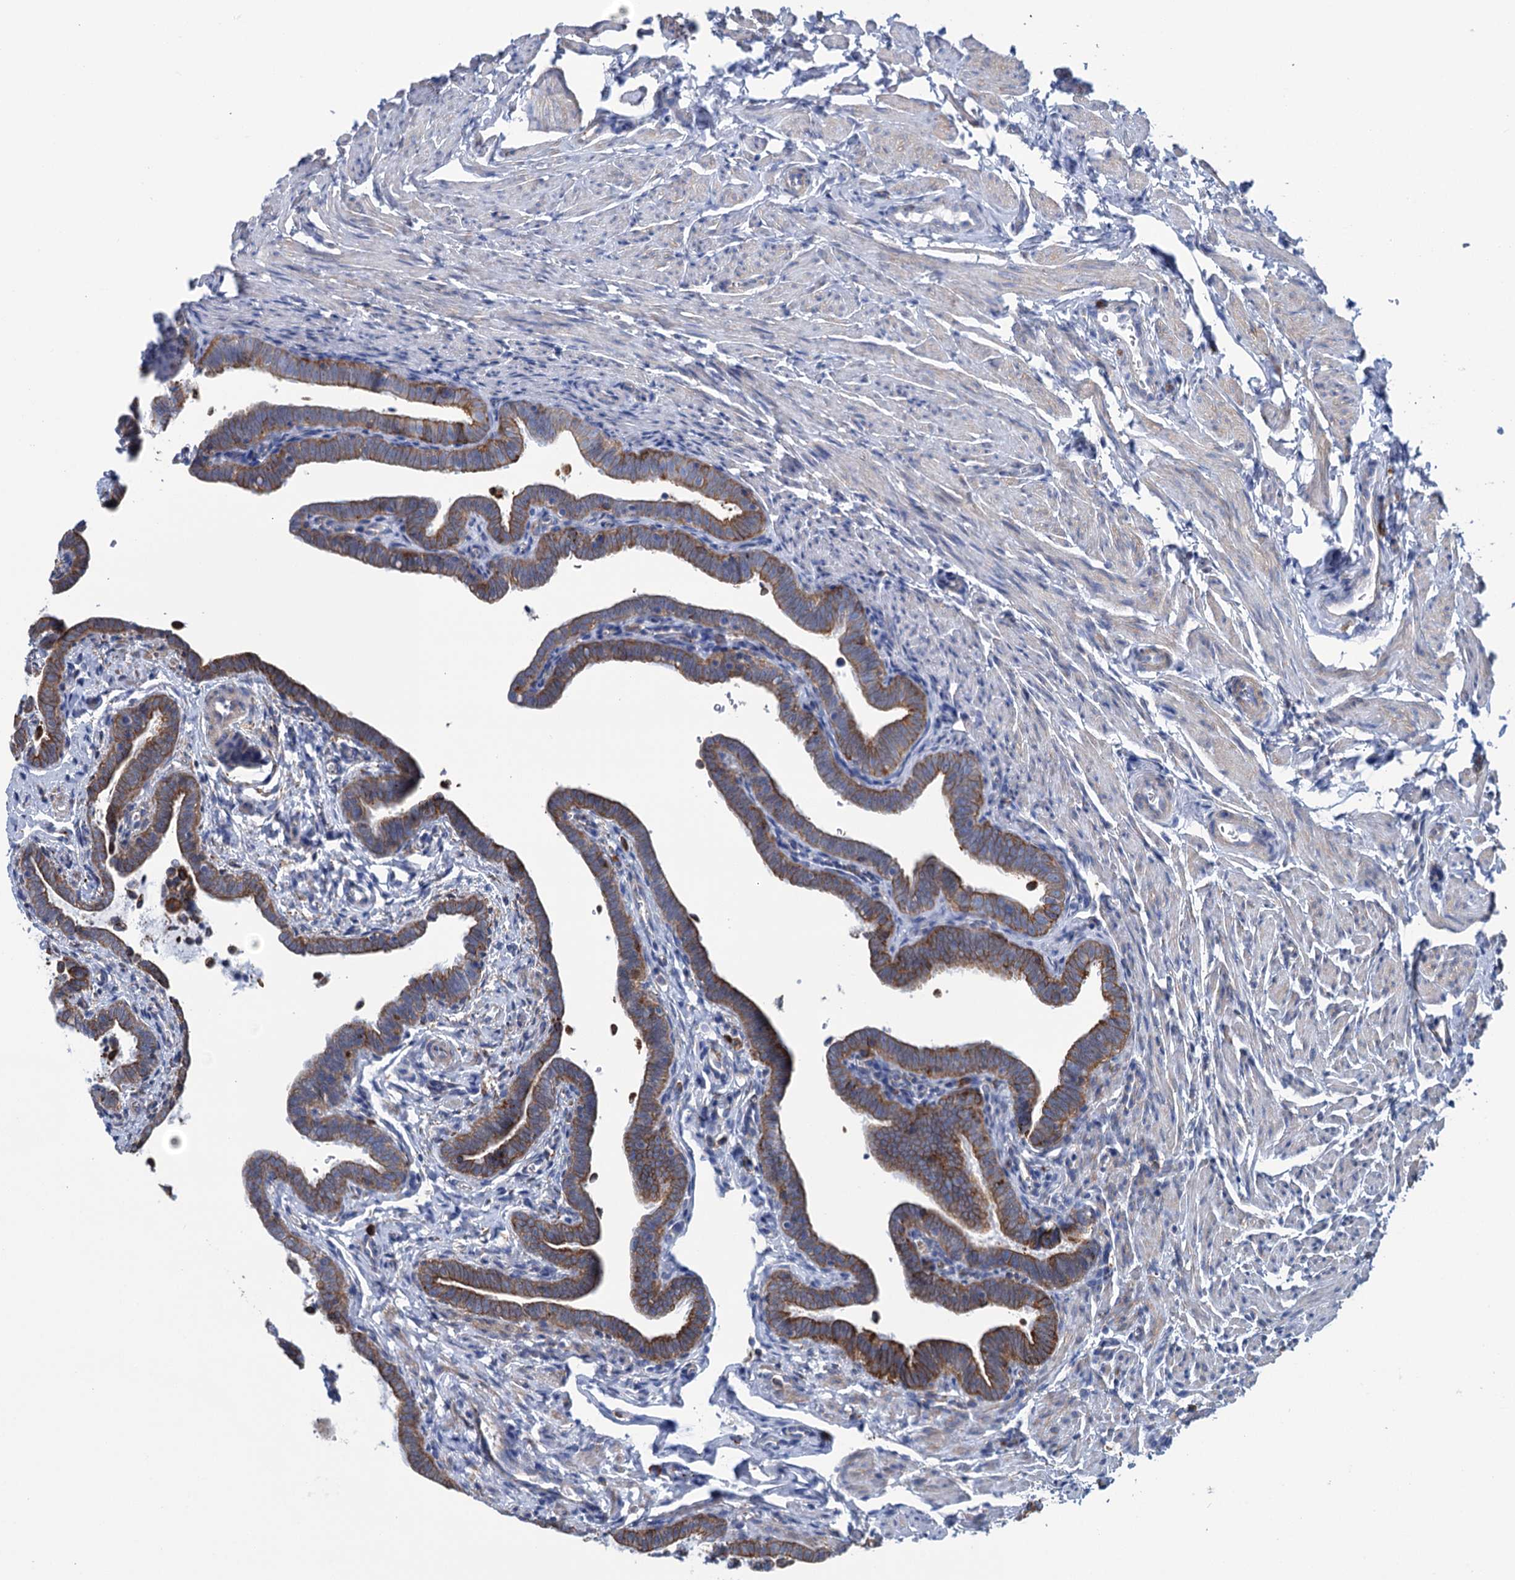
{"staining": {"intensity": "strong", "quantity": ">75%", "location": "cytoplasmic/membranous"}, "tissue": "fallopian tube", "cell_type": "Glandular cells", "image_type": "normal", "snomed": [{"axis": "morphology", "description": "Normal tissue, NOS"}, {"axis": "topography", "description": "Fallopian tube"}], "caption": "Immunohistochemical staining of normal human fallopian tube displays >75% levels of strong cytoplasmic/membranous protein positivity in about >75% of glandular cells.", "gene": "SHE", "patient": {"sex": "female", "age": 36}}